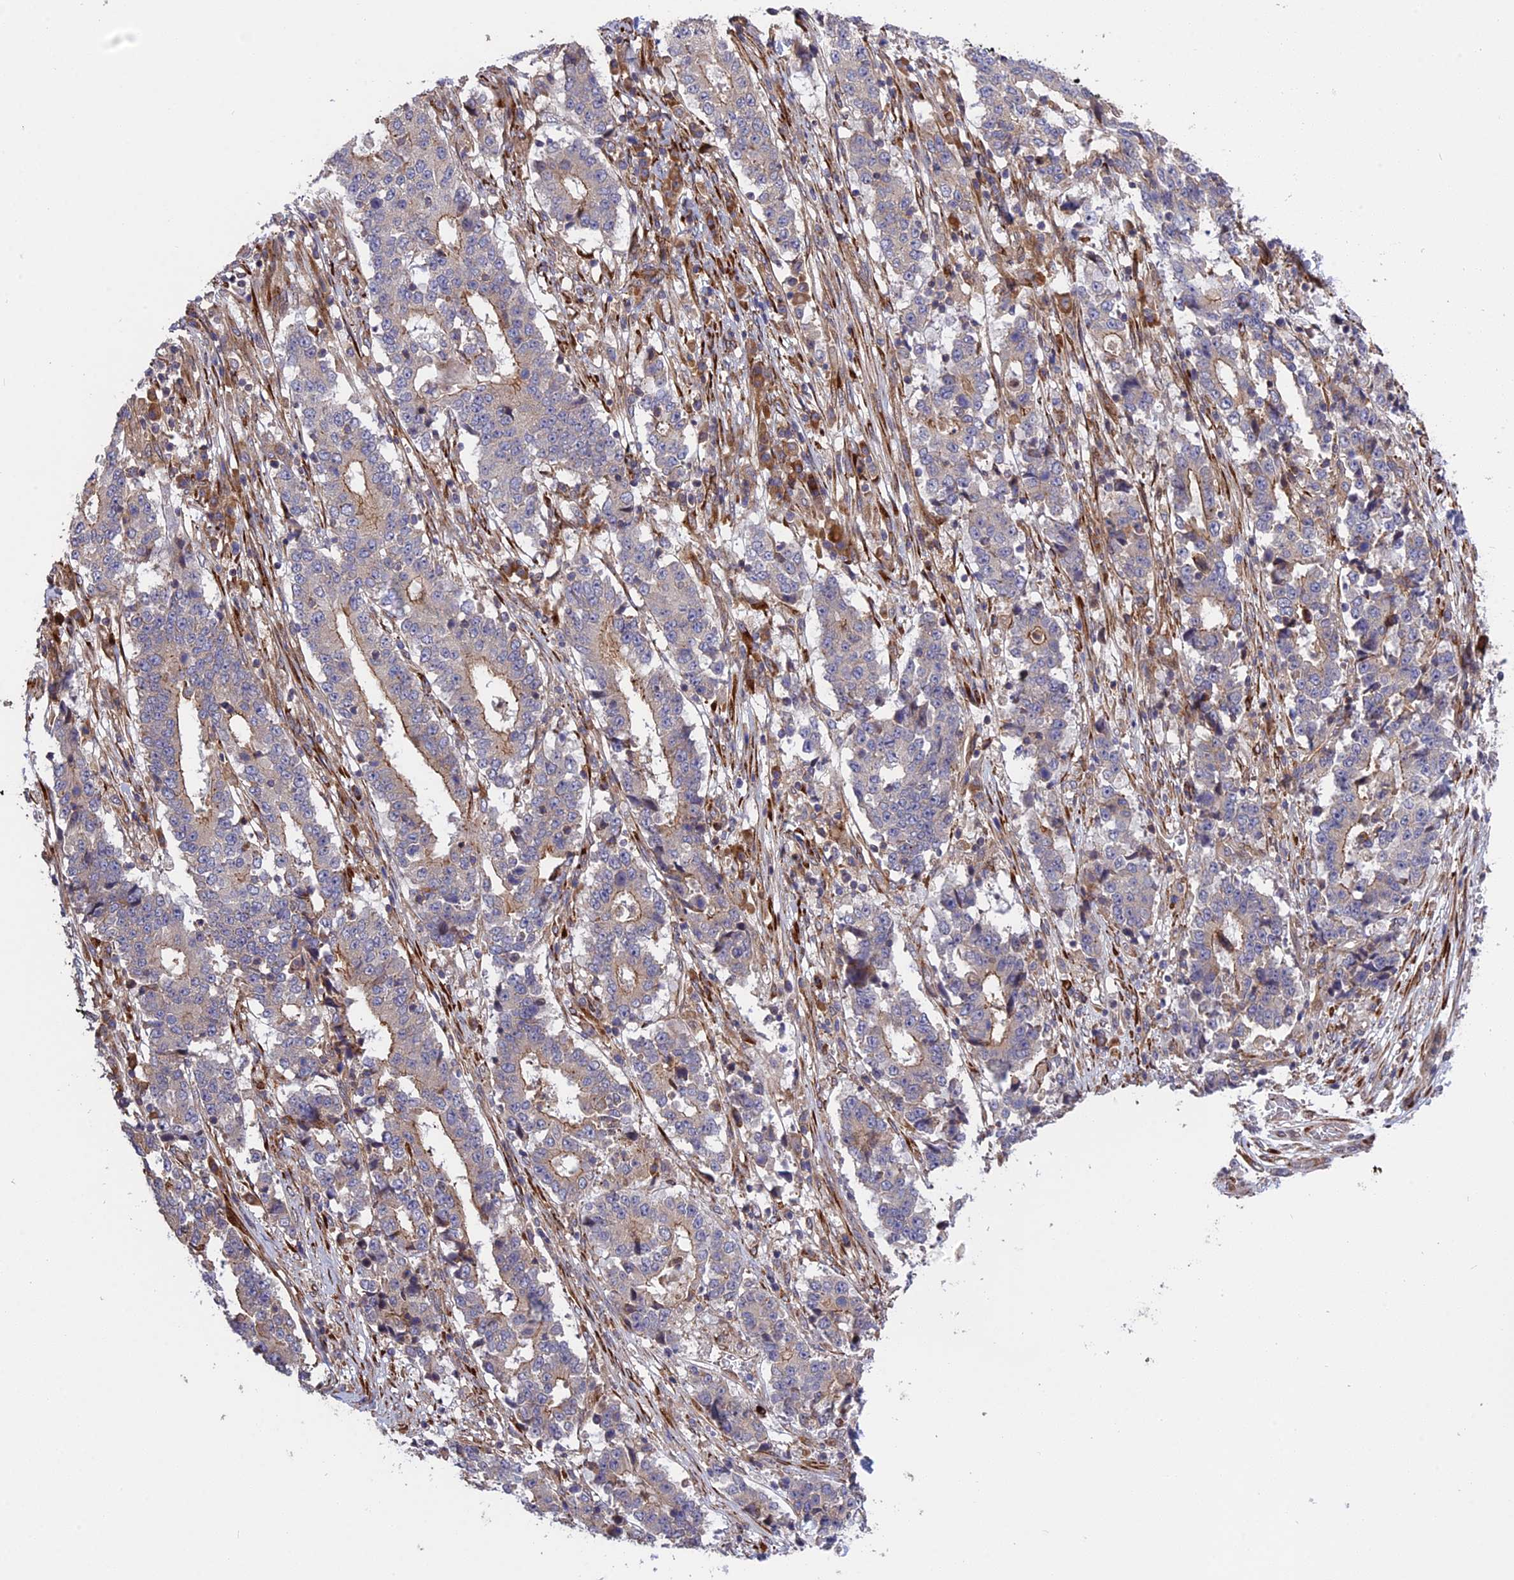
{"staining": {"intensity": "weak", "quantity": "<25%", "location": "cytoplasmic/membranous"}, "tissue": "stomach cancer", "cell_type": "Tumor cells", "image_type": "cancer", "snomed": [{"axis": "morphology", "description": "Adenocarcinoma, NOS"}, {"axis": "topography", "description": "Stomach"}], "caption": "Photomicrograph shows no significant protein staining in tumor cells of stomach adenocarcinoma. (Brightfield microscopy of DAB immunohistochemistry (IHC) at high magnification).", "gene": "DDX60L", "patient": {"sex": "male", "age": 59}}